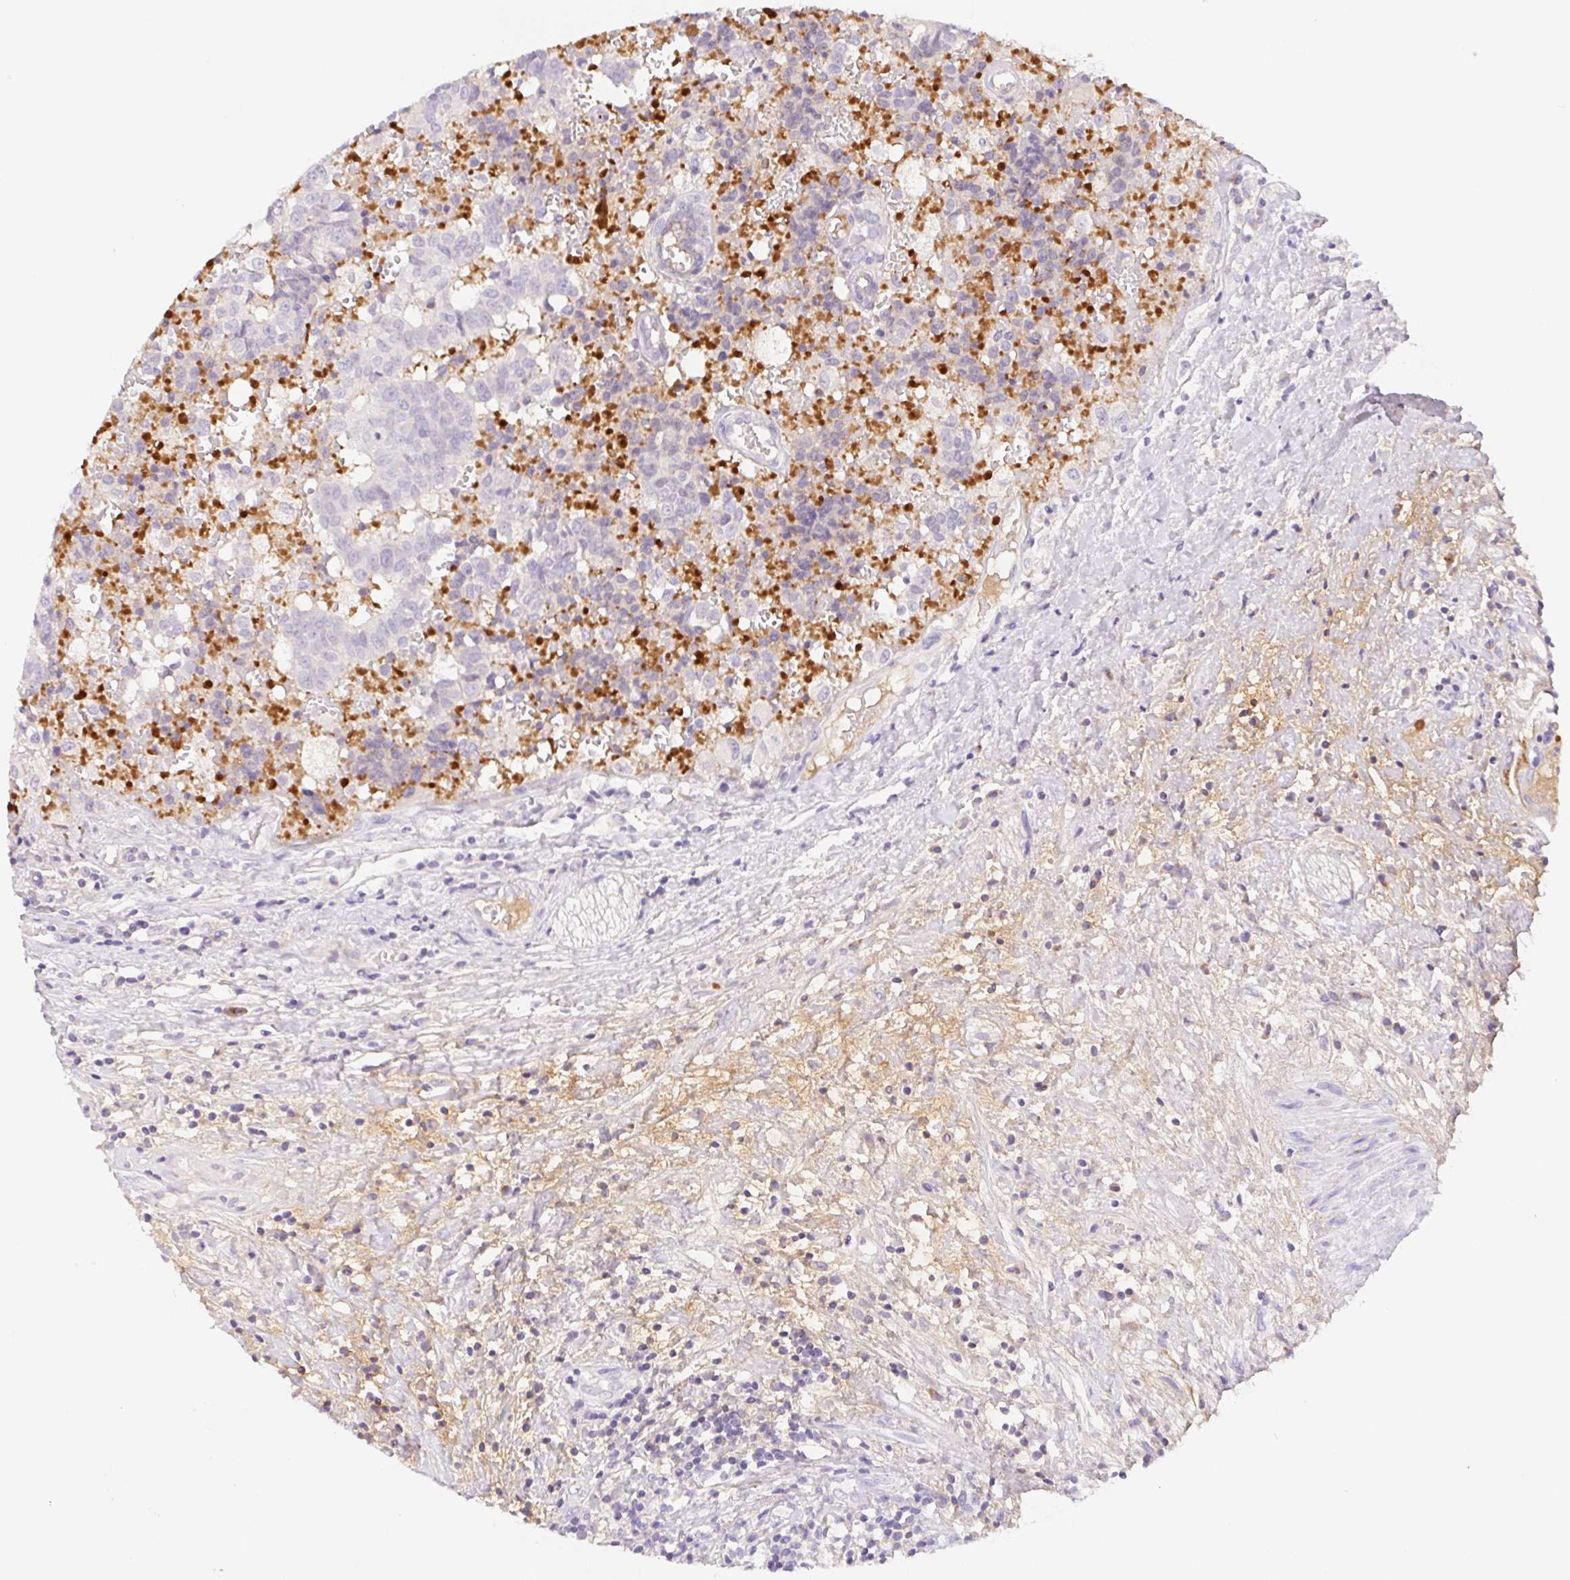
{"staining": {"intensity": "negative", "quantity": "none", "location": "none"}, "tissue": "prostate cancer", "cell_type": "Tumor cells", "image_type": "cancer", "snomed": [{"axis": "morphology", "description": "Adenocarcinoma, High grade"}, {"axis": "topography", "description": "Prostate and seminal vesicle, NOS"}], "caption": "Tumor cells are negative for brown protein staining in prostate cancer.", "gene": "ITIH2", "patient": {"sex": "male", "age": 60}}